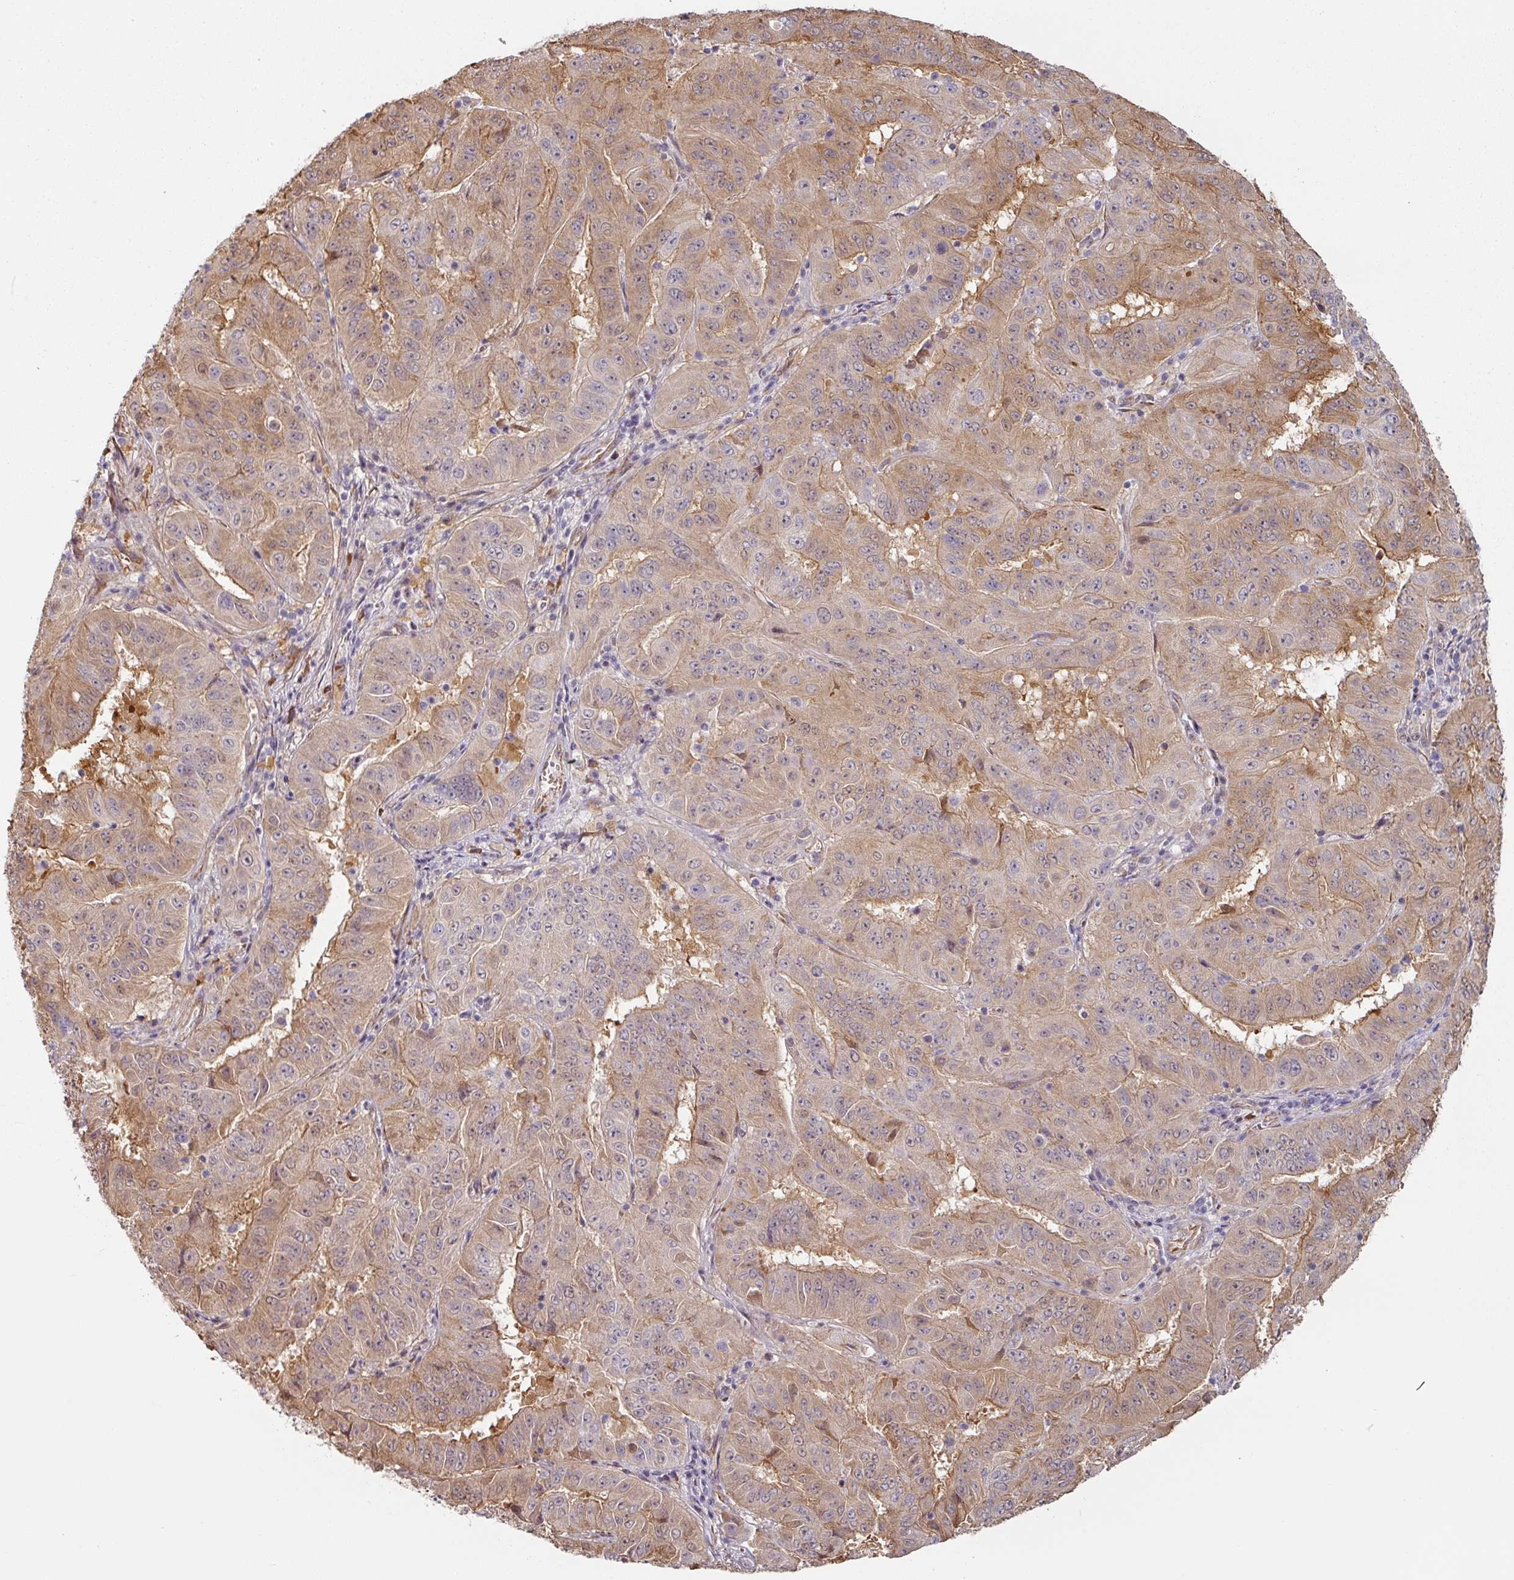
{"staining": {"intensity": "weak", "quantity": ">75%", "location": "cytoplasmic/membranous"}, "tissue": "pancreatic cancer", "cell_type": "Tumor cells", "image_type": "cancer", "snomed": [{"axis": "morphology", "description": "Adenocarcinoma, NOS"}, {"axis": "topography", "description": "Pancreas"}], "caption": "About >75% of tumor cells in human adenocarcinoma (pancreatic) demonstrate weak cytoplasmic/membranous protein expression as visualized by brown immunohistochemical staining.", "gene": "CEP78", "patient": {"sex": "male", "age": 63}}